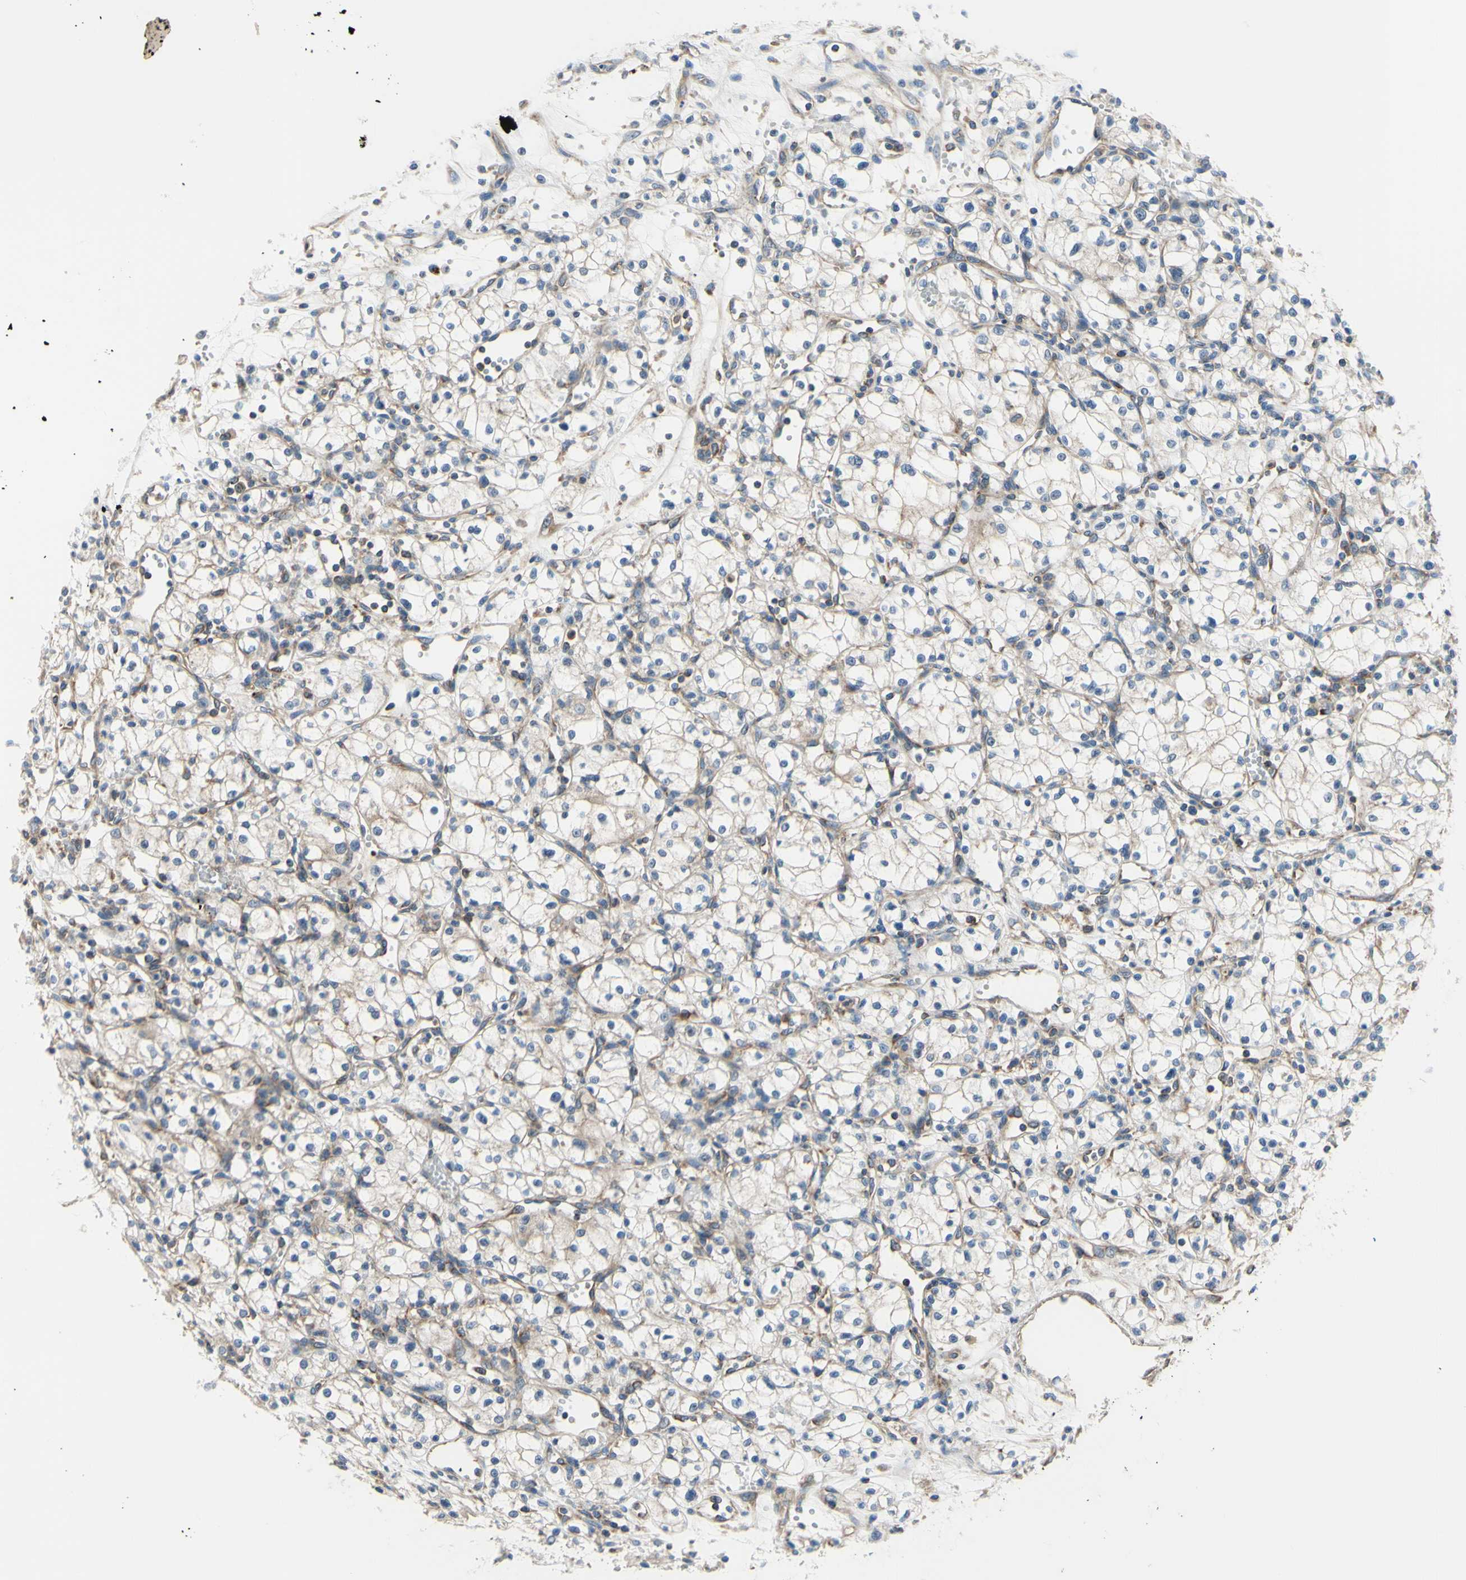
{"staining": {"intensity": "weak", "quantity": "25%-75%", "location": "cytoplasmic/membranous"}, "tissue": "renal cancer", "cell_type": "Tumor cells", "image_type": "cancer", "snomed": [{"axis": "morphology", "description": "Normal tissue, NOS"}, {"axis": "morphology", "description": "Adenocarcinoma, NOS"}, {"axis": "topography", "description": "Kidney"}], "caption": "An IHC histopathology image of tumor tissue is shown. Protein staining in brown highlights weak cytoplasmic/membranous positivity in adenocarcinoma (renal) within tumor cells. The staining was performed using DAB (3,3'-diaminobenzidine) to visualize the protein expression in brown, while the nuclei were stained in blue with hematoxylin (Magnification: 20x).", "gene": "FMR1", "patient": {"sex": "male", "age": 59}}